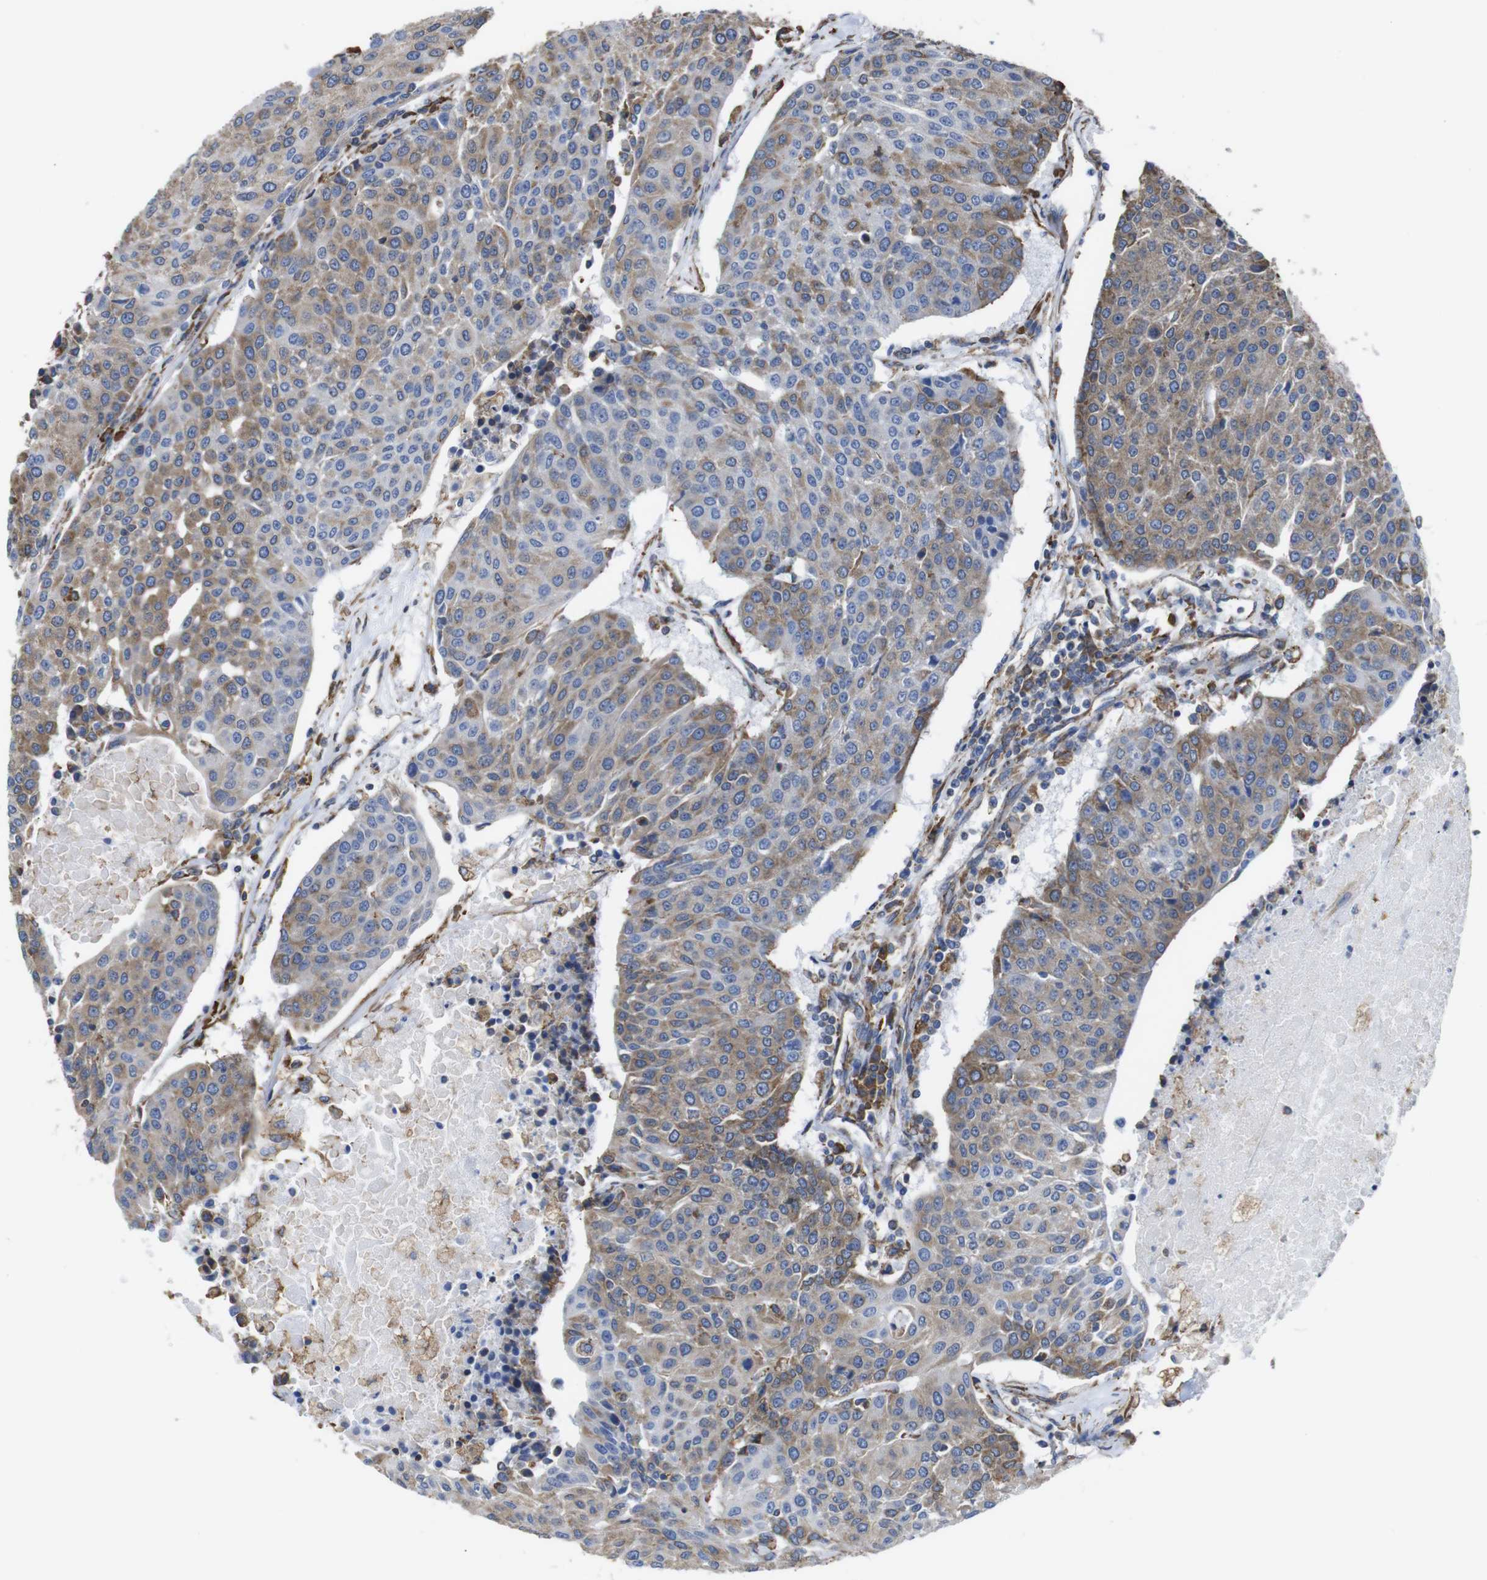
{"staining": {"intensity": "weak", "quantity": "25%-75%", "location": "cytoplasmic/membranous"}, "tissue": "urothelial cancer", "cell_type": "Tumor cells", "image_type": "cancer", "snomed": [{"axis": "morphology", "description": "Urothelial carcinoma, High grade"}, {"axis": "topography", "description": "Urinary bladder"}], "caption": "Immunohistochemistry (IHC) of urothelial cancer exhibits low levels of weak cytoplasmic/membranous staining in about 25%-75% of tumor cells. The staining was performed using DAB, with brown indicating positive protein expression. Nuclei are stained blue with hematoxylin.", "gene": "PPIB", "patient": {"sex": "female", "age": 85}}